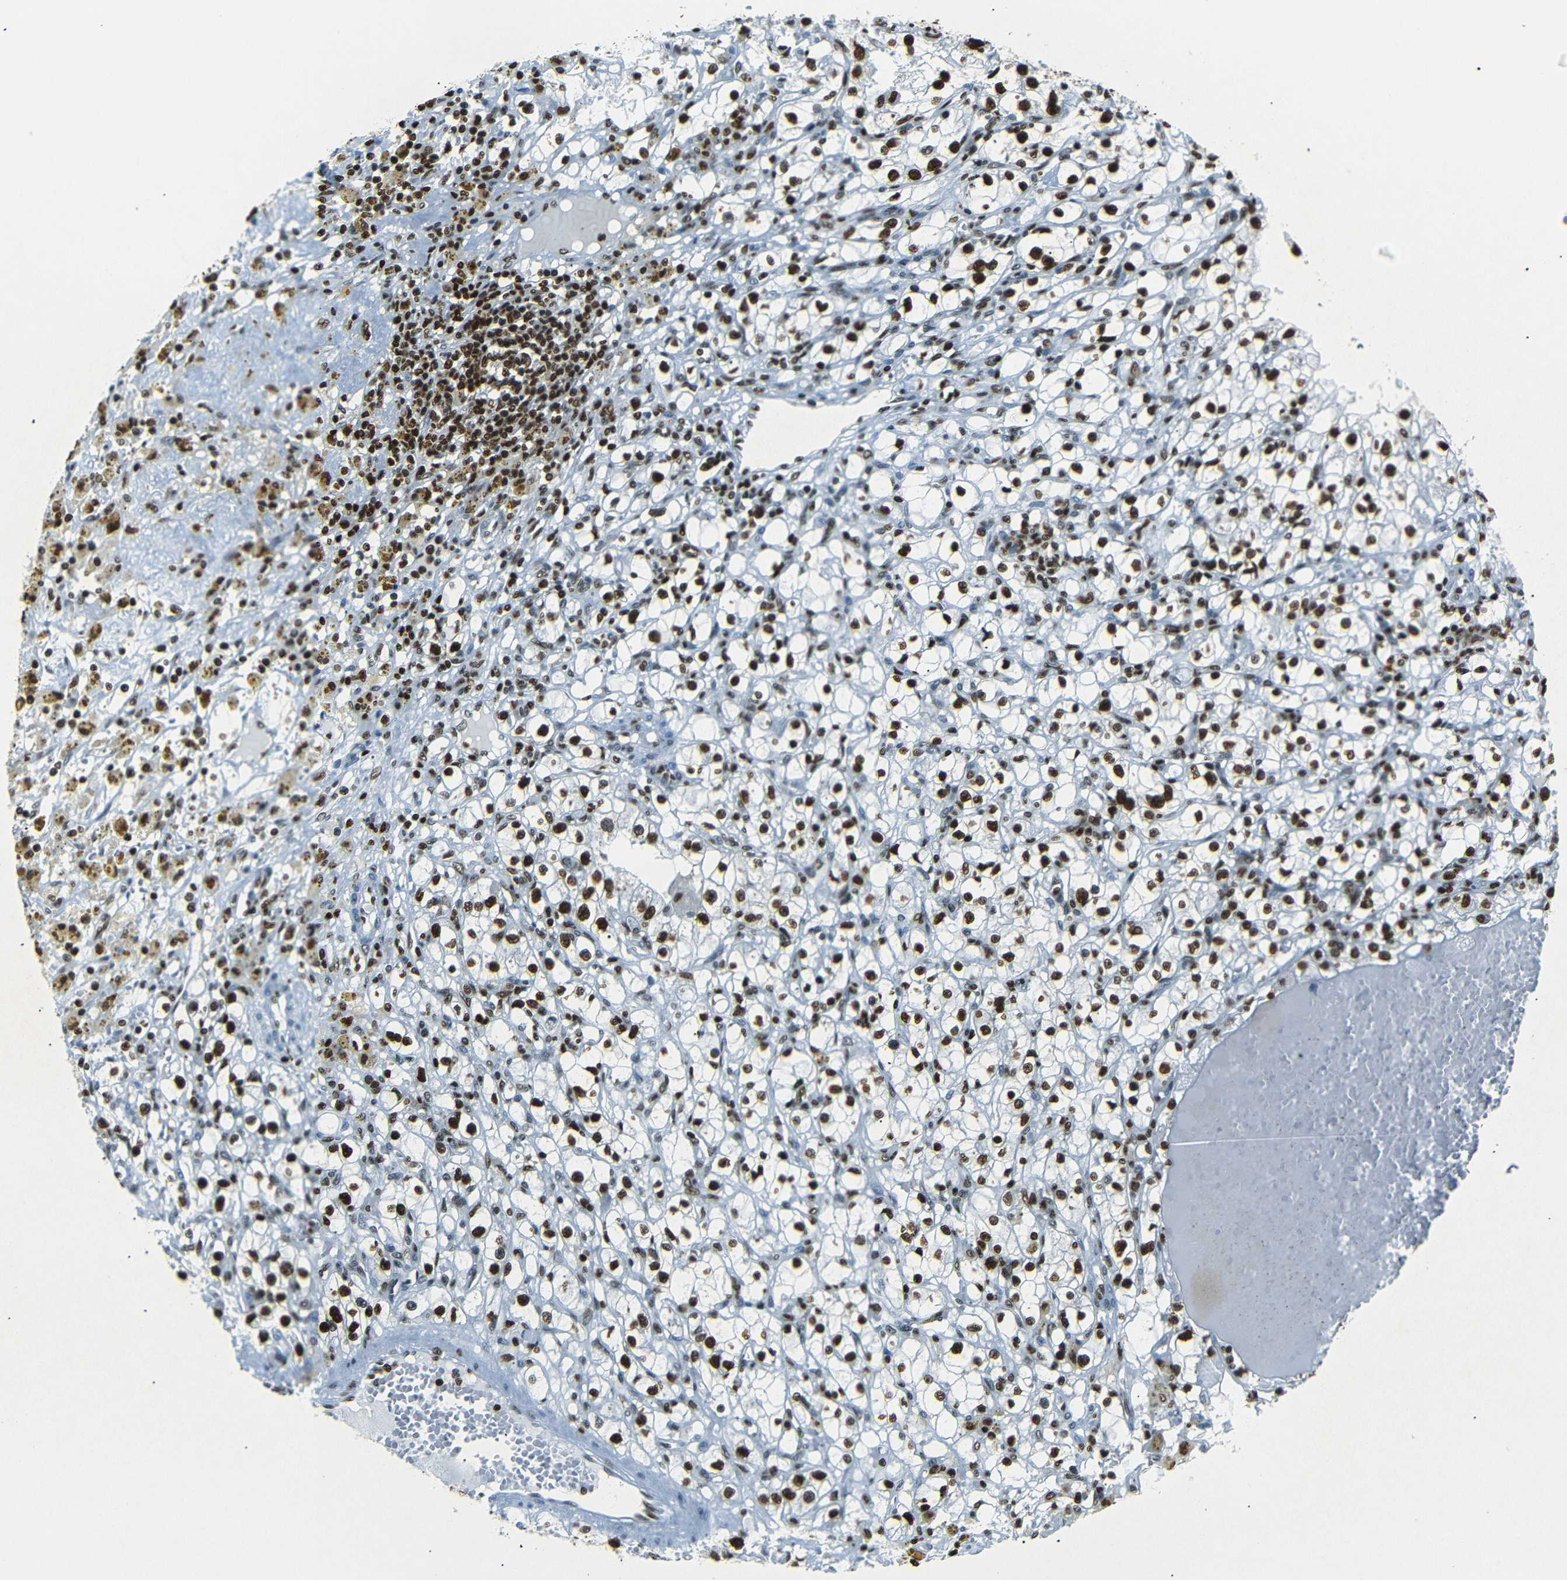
{"staining": {"intensity": "strong", "quantity": ">75%", "location": "nuclear"}, "tissue": "renal cancer", "cell_type": "Tumor cells", "image_type": "cancer", "snomed": [{"axis": "morphology", "description": "Adenocarcinoma, NOS"}, {"axis": "topography", "description": "Kidney"}], "caption": "Adenocarcinoma (renal) tissue demonstrates strong nuclear staining in approximately >75% of tumor cells, visualized by immunohistochemistry.", "gene": "HMGN1", "patient": {"sex": "male", "age": 56}}